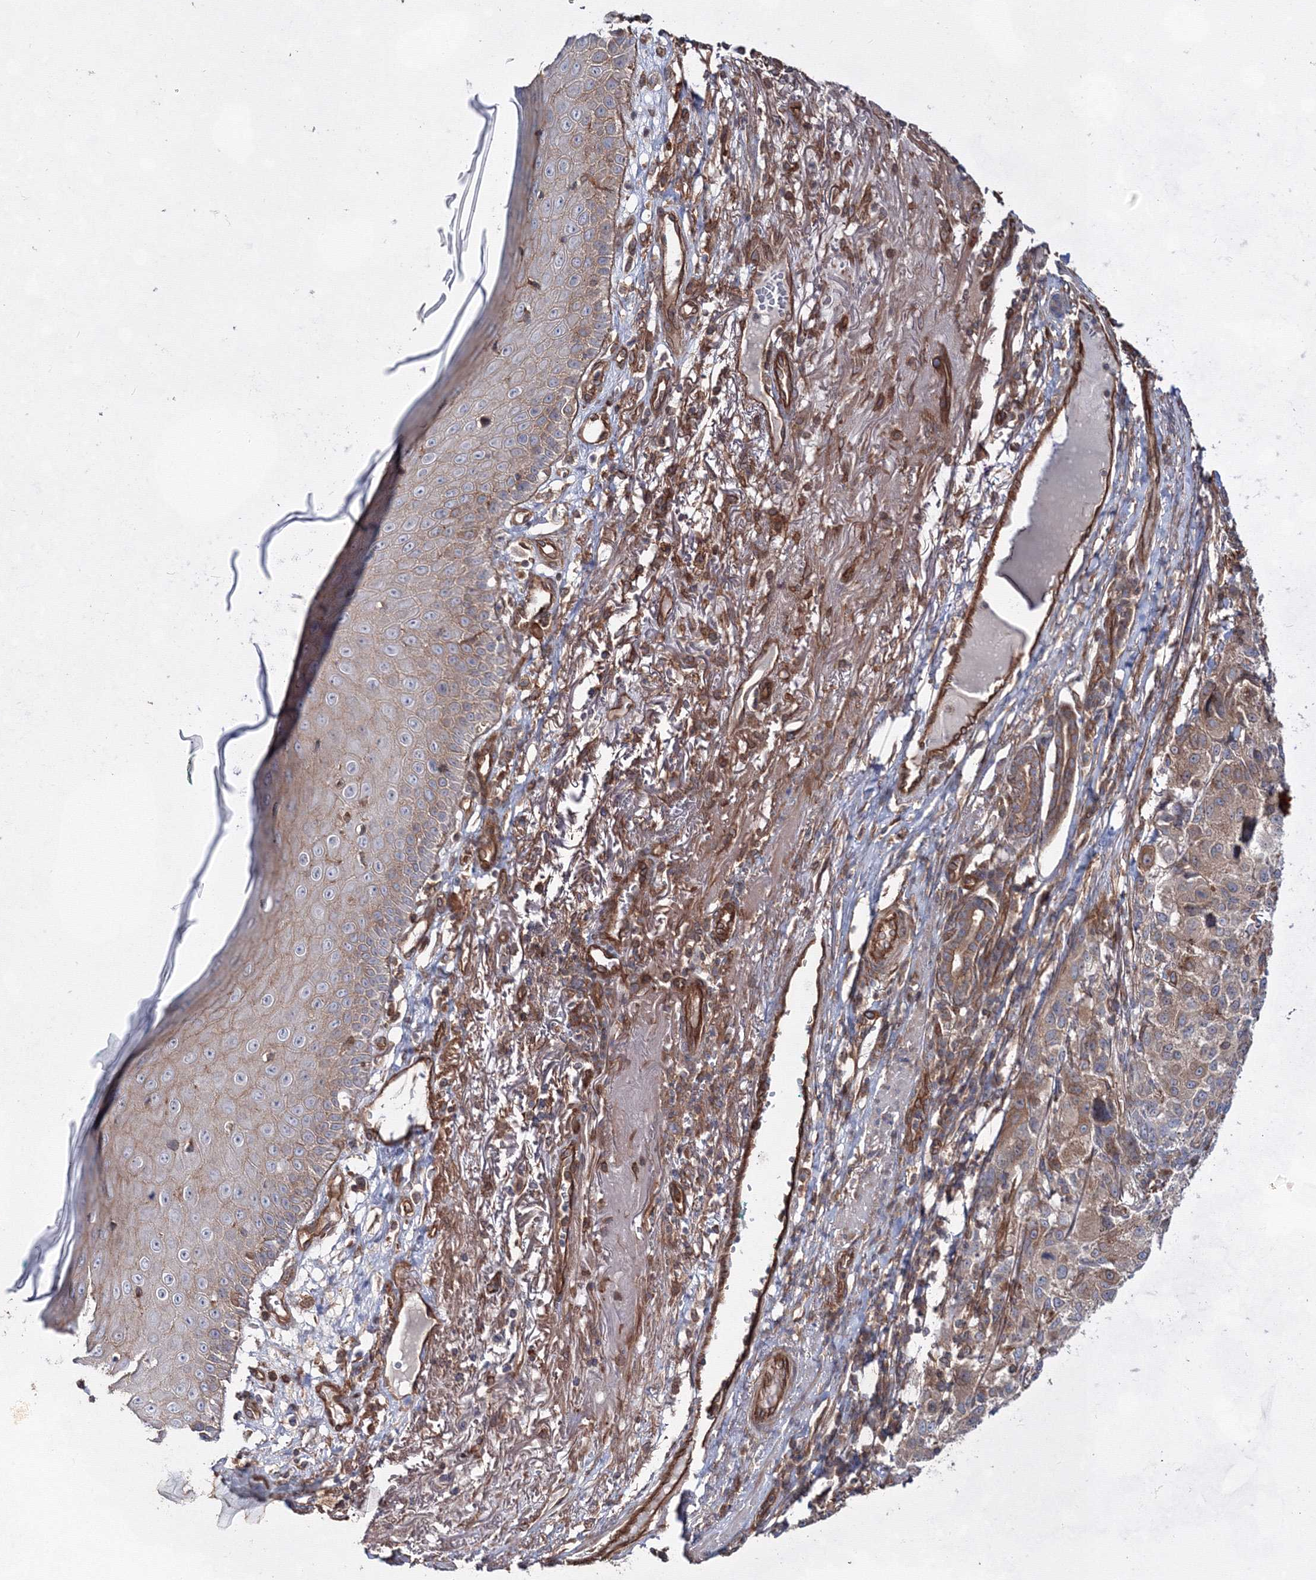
{"staining": {"intensity": "moderate", "quantity": "25%-75%", "location": "cytoplasmic/membranous"}, "tissue": "melanoma", "cell_type": "Tumor cells", "image_type": "cancer", "snomed": [{"axis": "morphology", "description": "Necrosis, NOS"}, {"axis": "morphology", "description": "Malignant melanoma, NOS"}, {"axis": "topography", "description": "Skin"}], "caption": "Immunohistochemical staining of melanoma displays medium levels of moderate cytoplasmic/membranous protein positivity in about 25%-75% of tumor cells.", "gene": "EXOC6", "patient": {"sex": "female", "age": 87}}